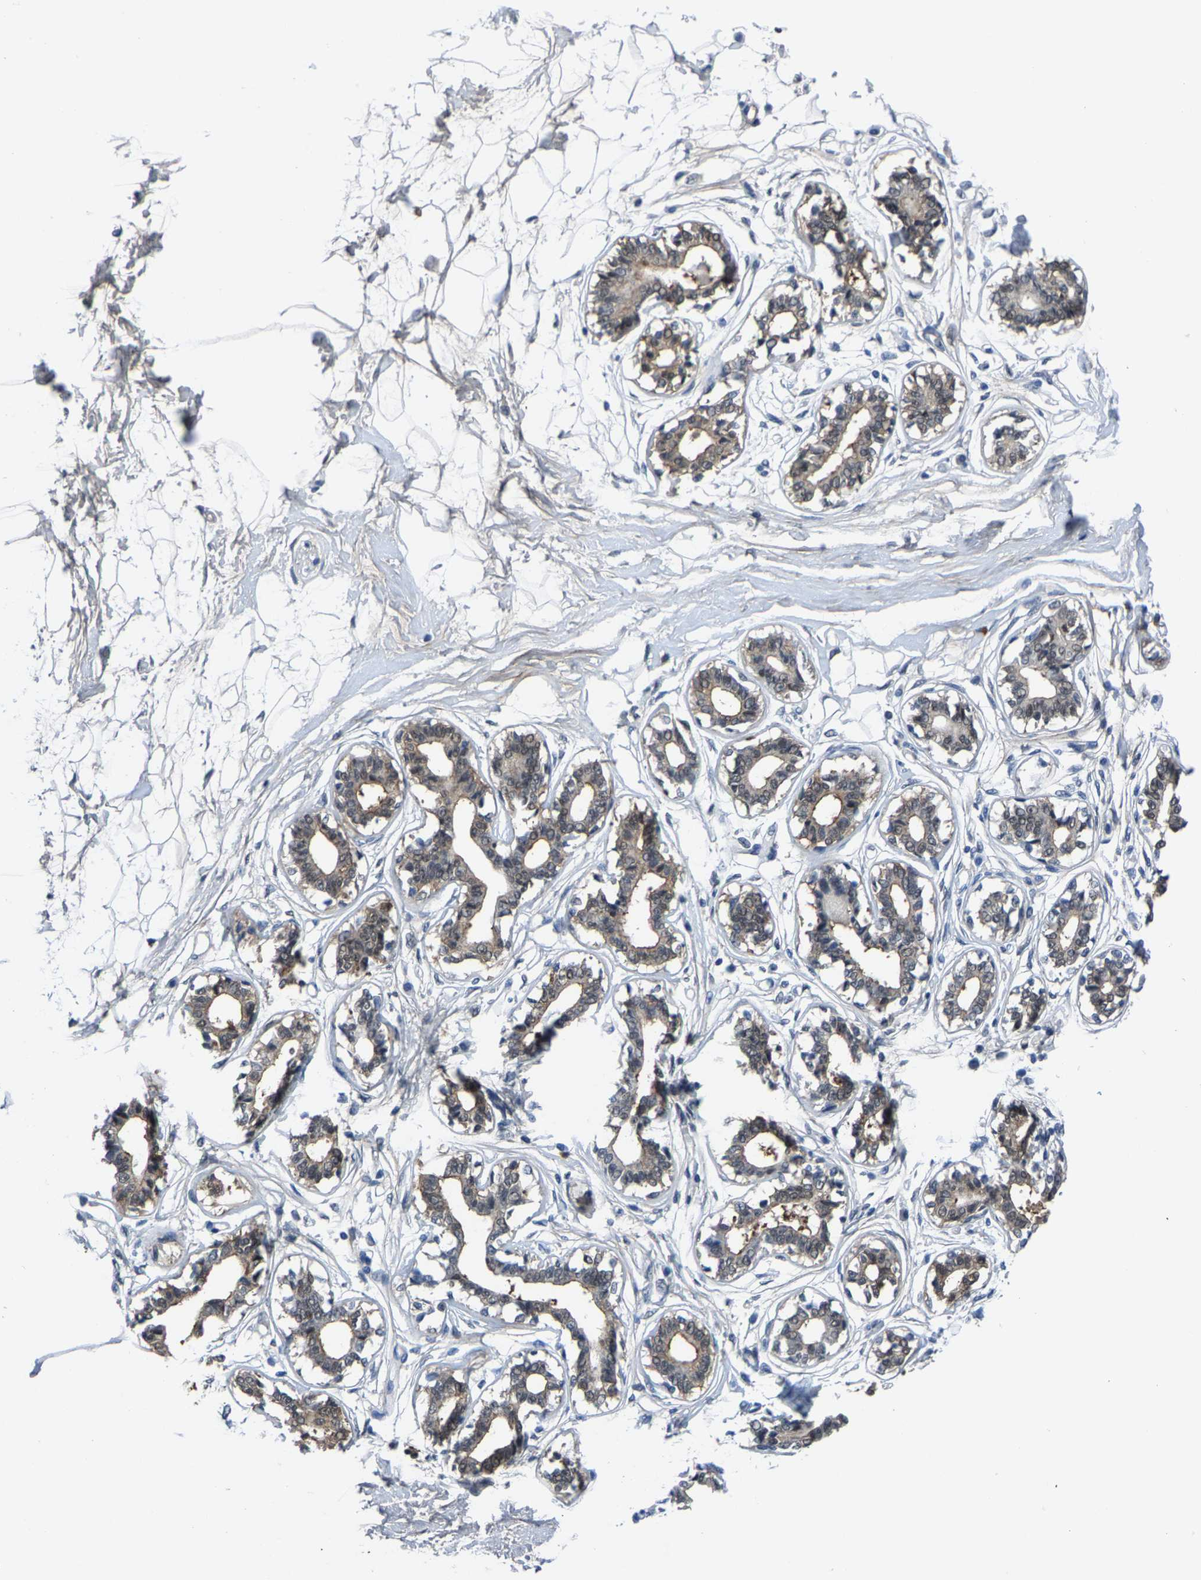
{"staining": {"intensity": "negative", "quantity": "none", "location": "none"}, "tissue": "breast", "cell_type": "Adipocytes", "image_type": "normal", "snomed": [{"axis": "morphology", "description": "Normal tissue, NOS"}, {"axis": "topography", "description": "Breast"}], "caption": "A high-resolution micrograph shows immunohistochemistry (IHC) staining of benign breast, which reveals no significant expression in adipocytes.", "gene": "SSH3", "patient": {"sex": "female", "age": 45}}